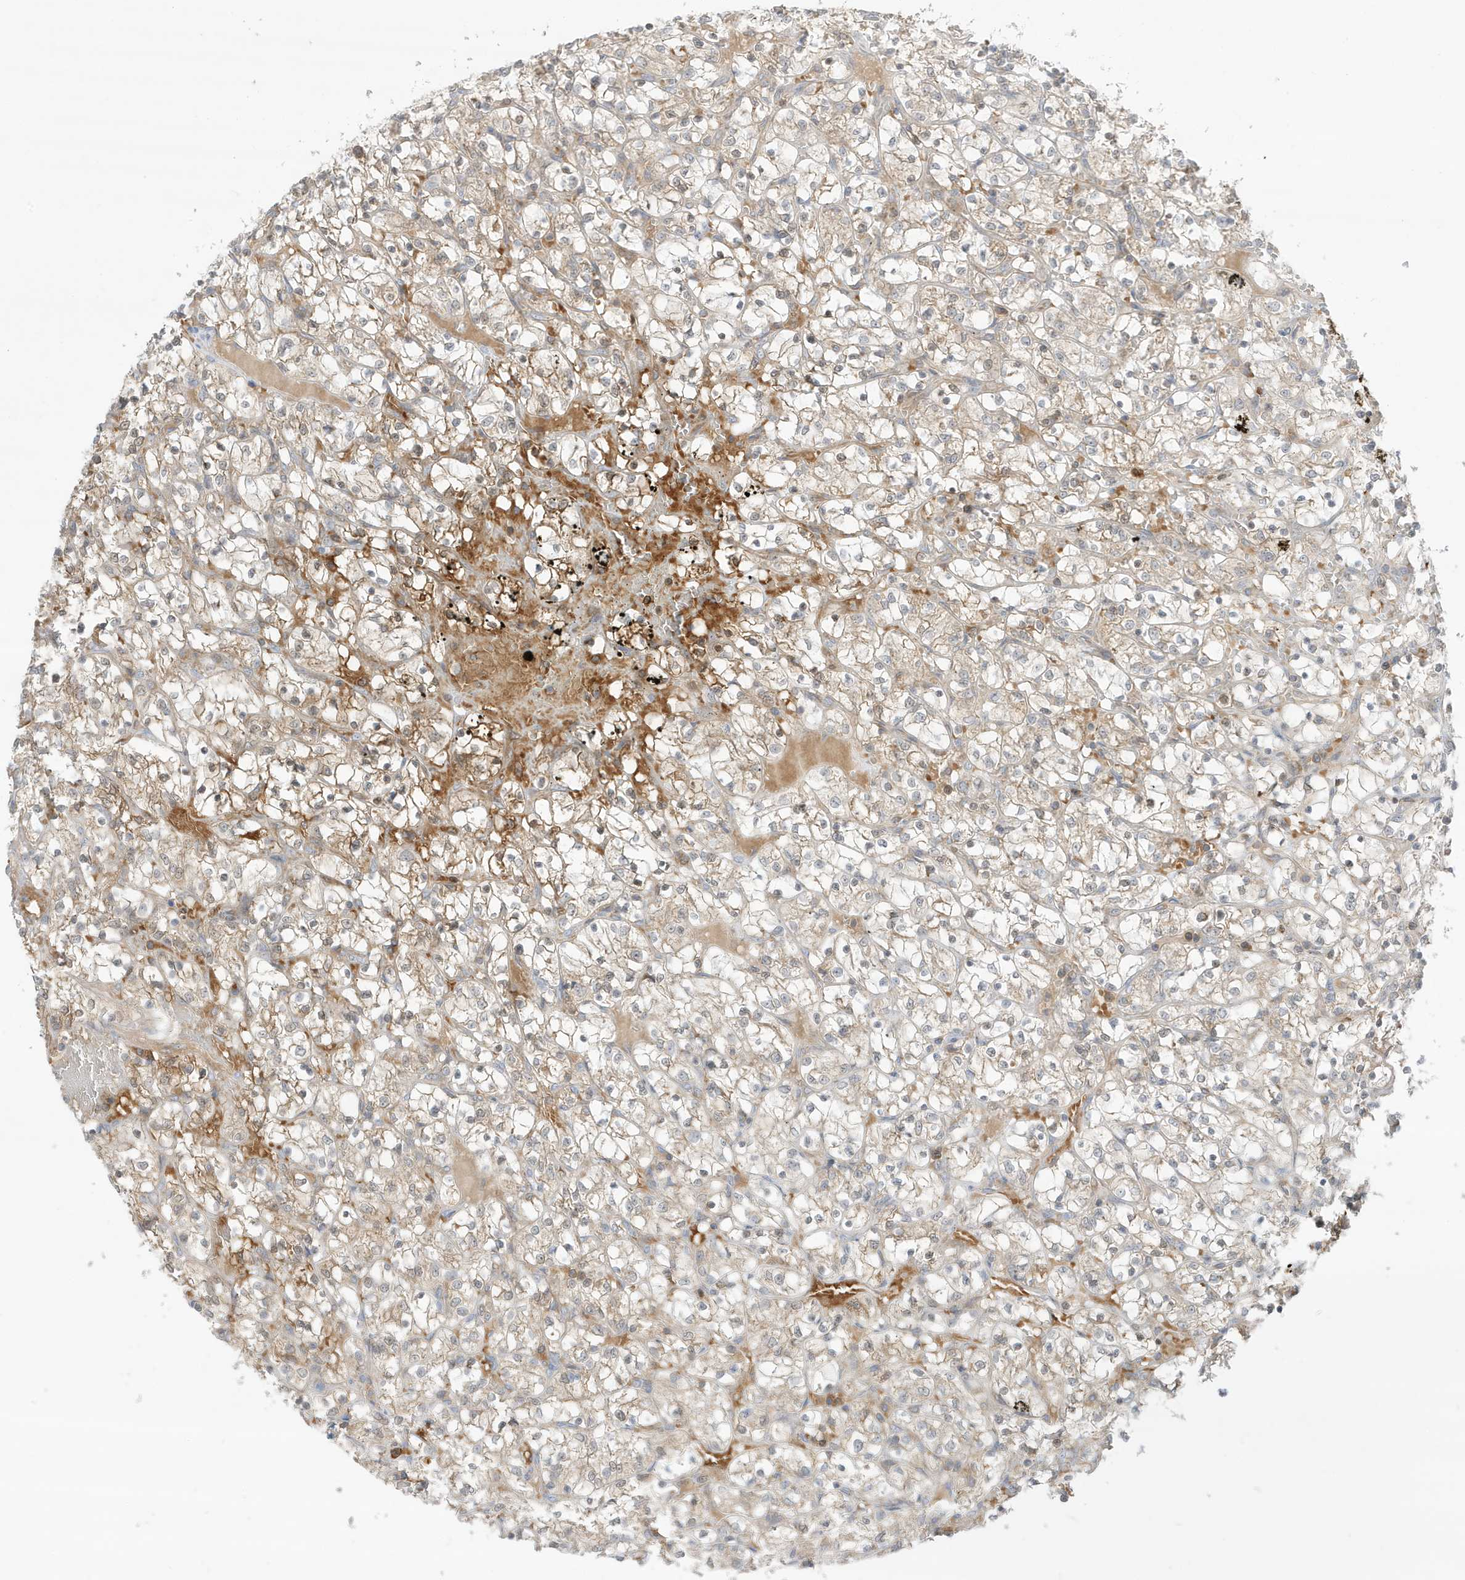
{"staining": {"intensity": "weak", "quantity": ">75%", "location": "cytoplasmic/membranous"}, "tissue": "renal cancer", "cell_type": "Tumor cells", "image_type": "cancer", "snomed": [{"axis": "morphology", "description": "Adenocarcinoma, NOS"}, {"axis": "topography", "description": "Kidney"}], "caption": "Renal adenocarcinoma stained with a brown dye reveals weak cytoplasmic/membranous positive expression in about >75% of tumor cells.", "gene": "NPPC", "patient": {"sex": "female", "age": 69}}